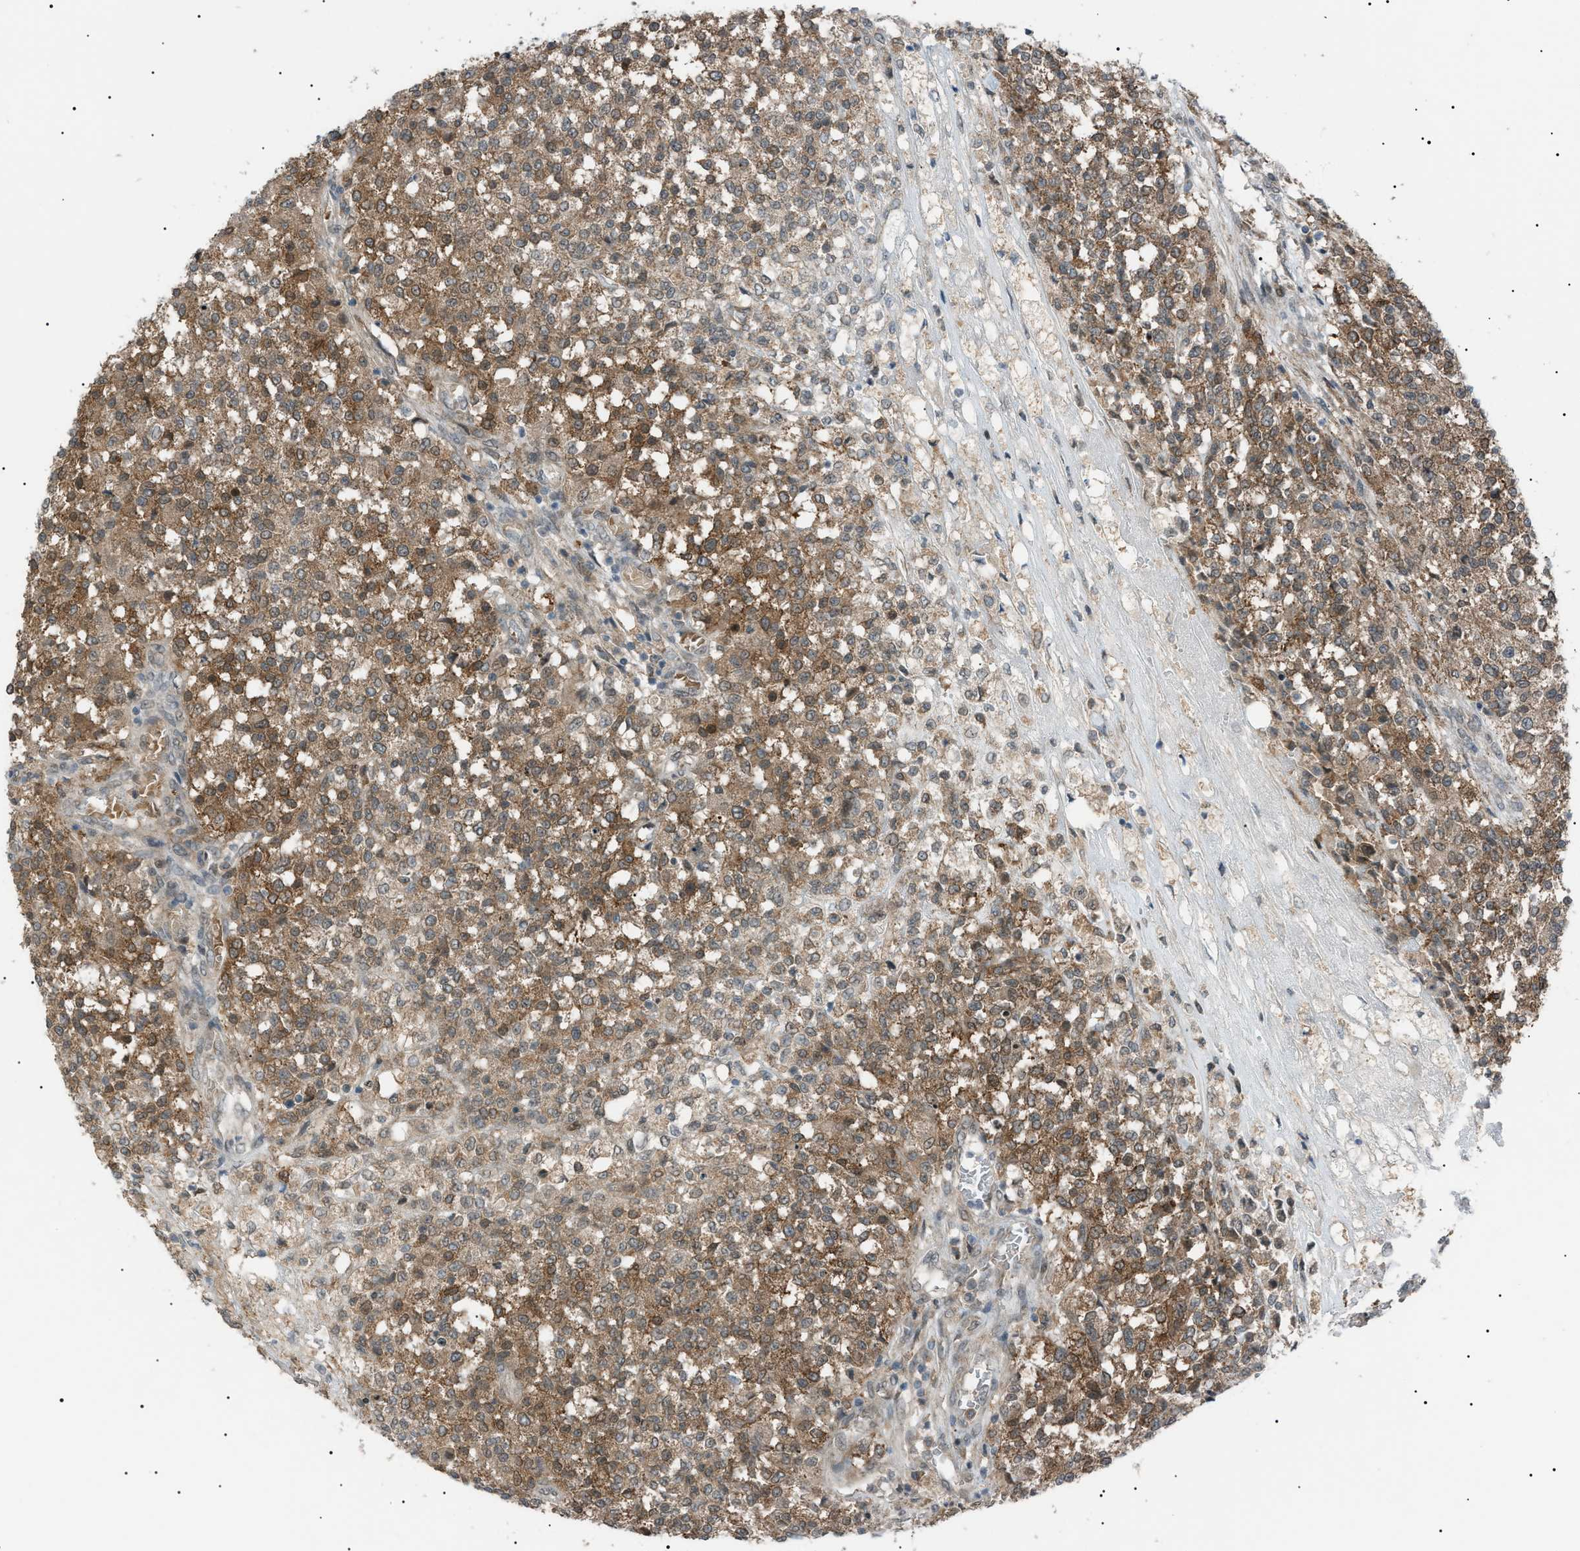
{"staining": {"intensity": "moderate", "quantity": "25%-75%", "location": "cytoplasmic/membranous"}, "tissue": "testis cancer", "cell_type": "Tumor cells", "image_type": "cancer", "snomed": [{"axis": "morphology", "description": "Seminoma, NOS"}, {"axis": "topography", "description": "Testis"}], "caption": "Protein expression analysis of testis cancer (seminoma) demonstrates moderate cytoplasmic/membranous positivity in approximately 25%-75% of tumor cells.", "gene": "LPIN2", "patient": {"sex": "male", "age": 59}}